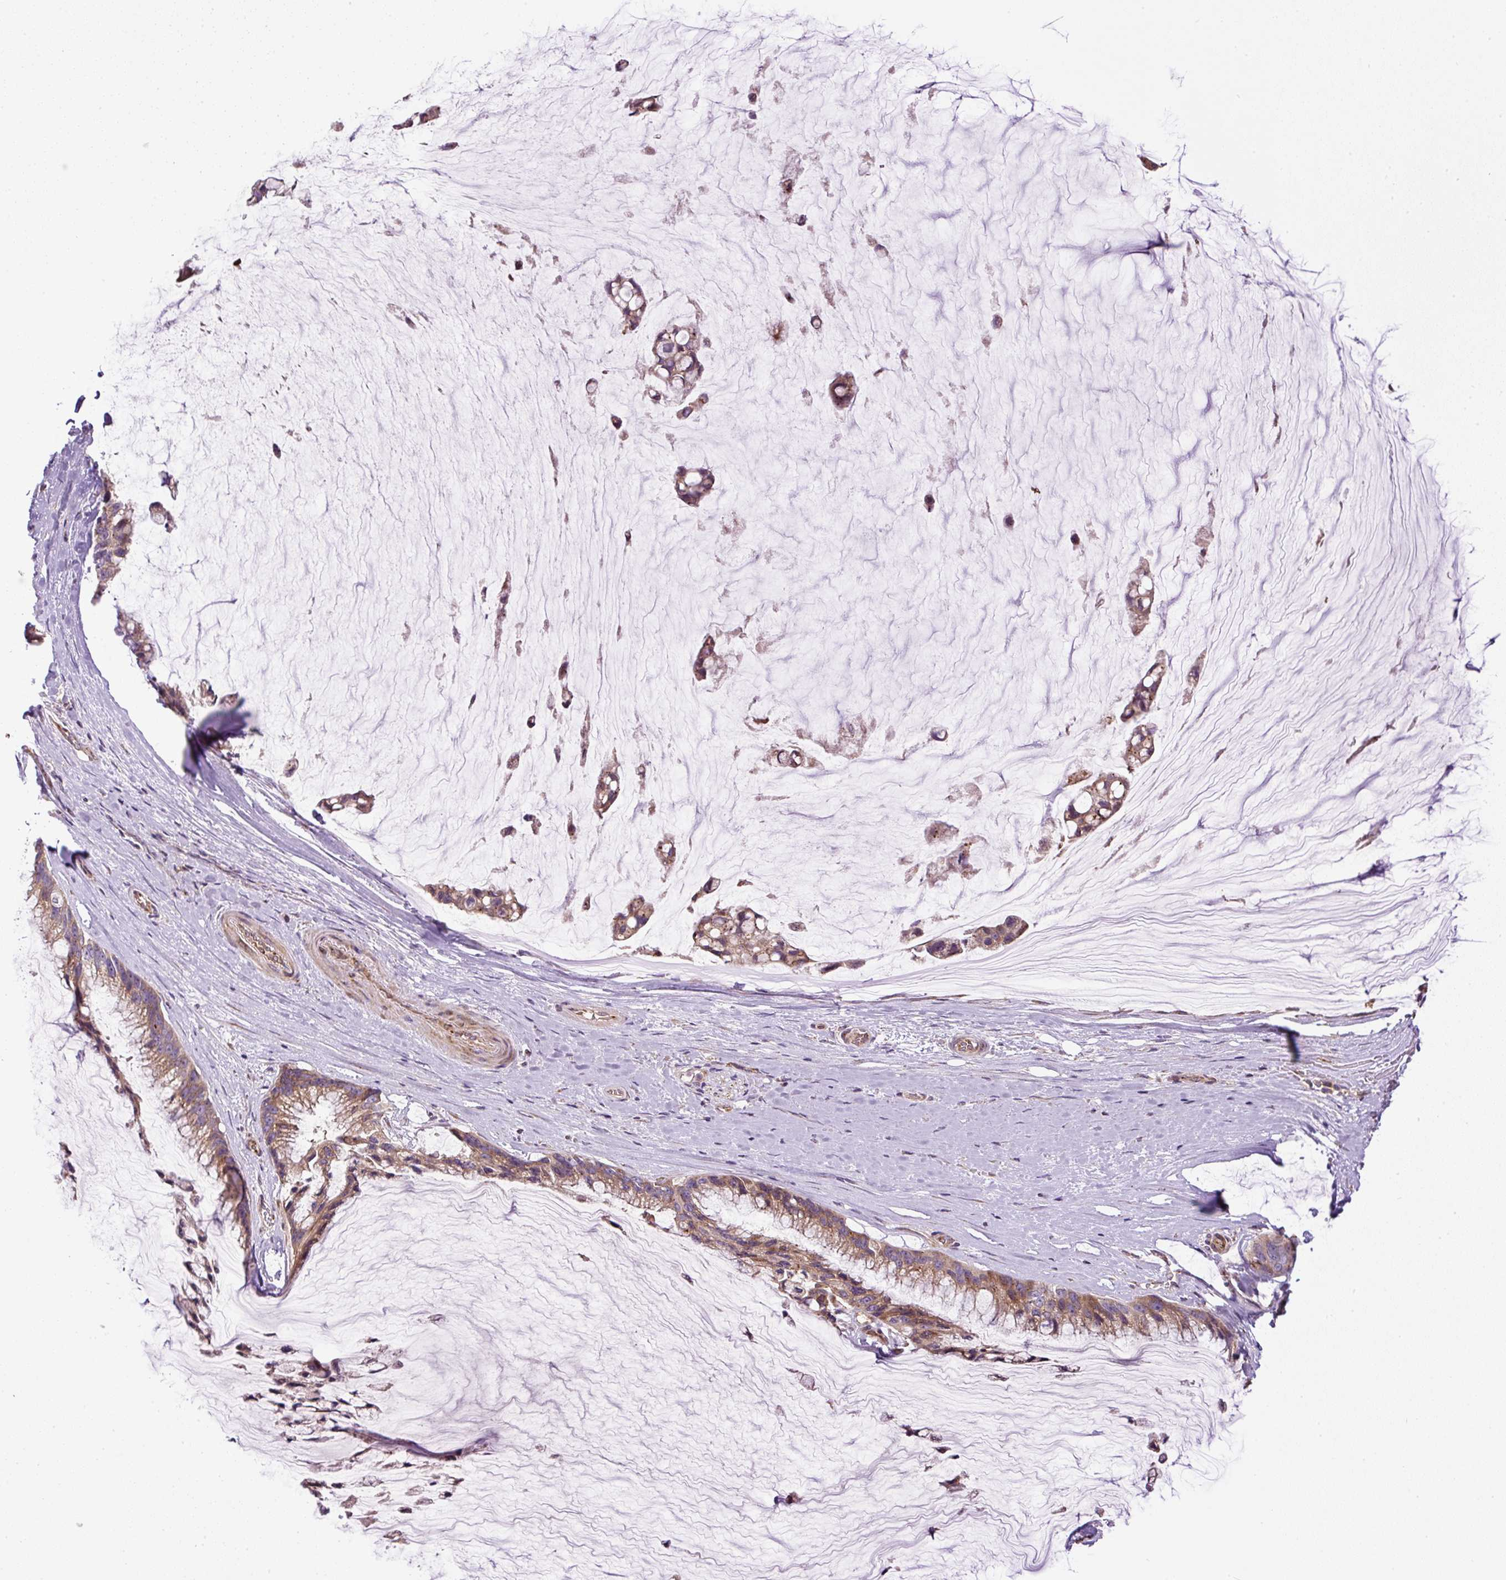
{"staining": {"intensity": "moderate", "quantity": ">75%", "location": "cytoplasmic/membranous"}, "tissue": "ovarian cancer", "cell_type": "Tumor cells", "image_type": "cancer", "snomed": [{"axis": "morphology", "description": "Cystadenocarcinoma, mucinous, NOS"}, {"axis": "topography", "description": "Ovary"}], "caption": "A medium amount of moderate cytoplasmic/membranous expression is seen in about >75% of tumor cells in ovarian cancer tissue. The protein of interest is stained brown, and the nuclei are stained in blue (DAB IHC with brightfield microscopy, high magnification).", "gene": "ZNF547", "patient": {"sex": "female", "age": 39}}